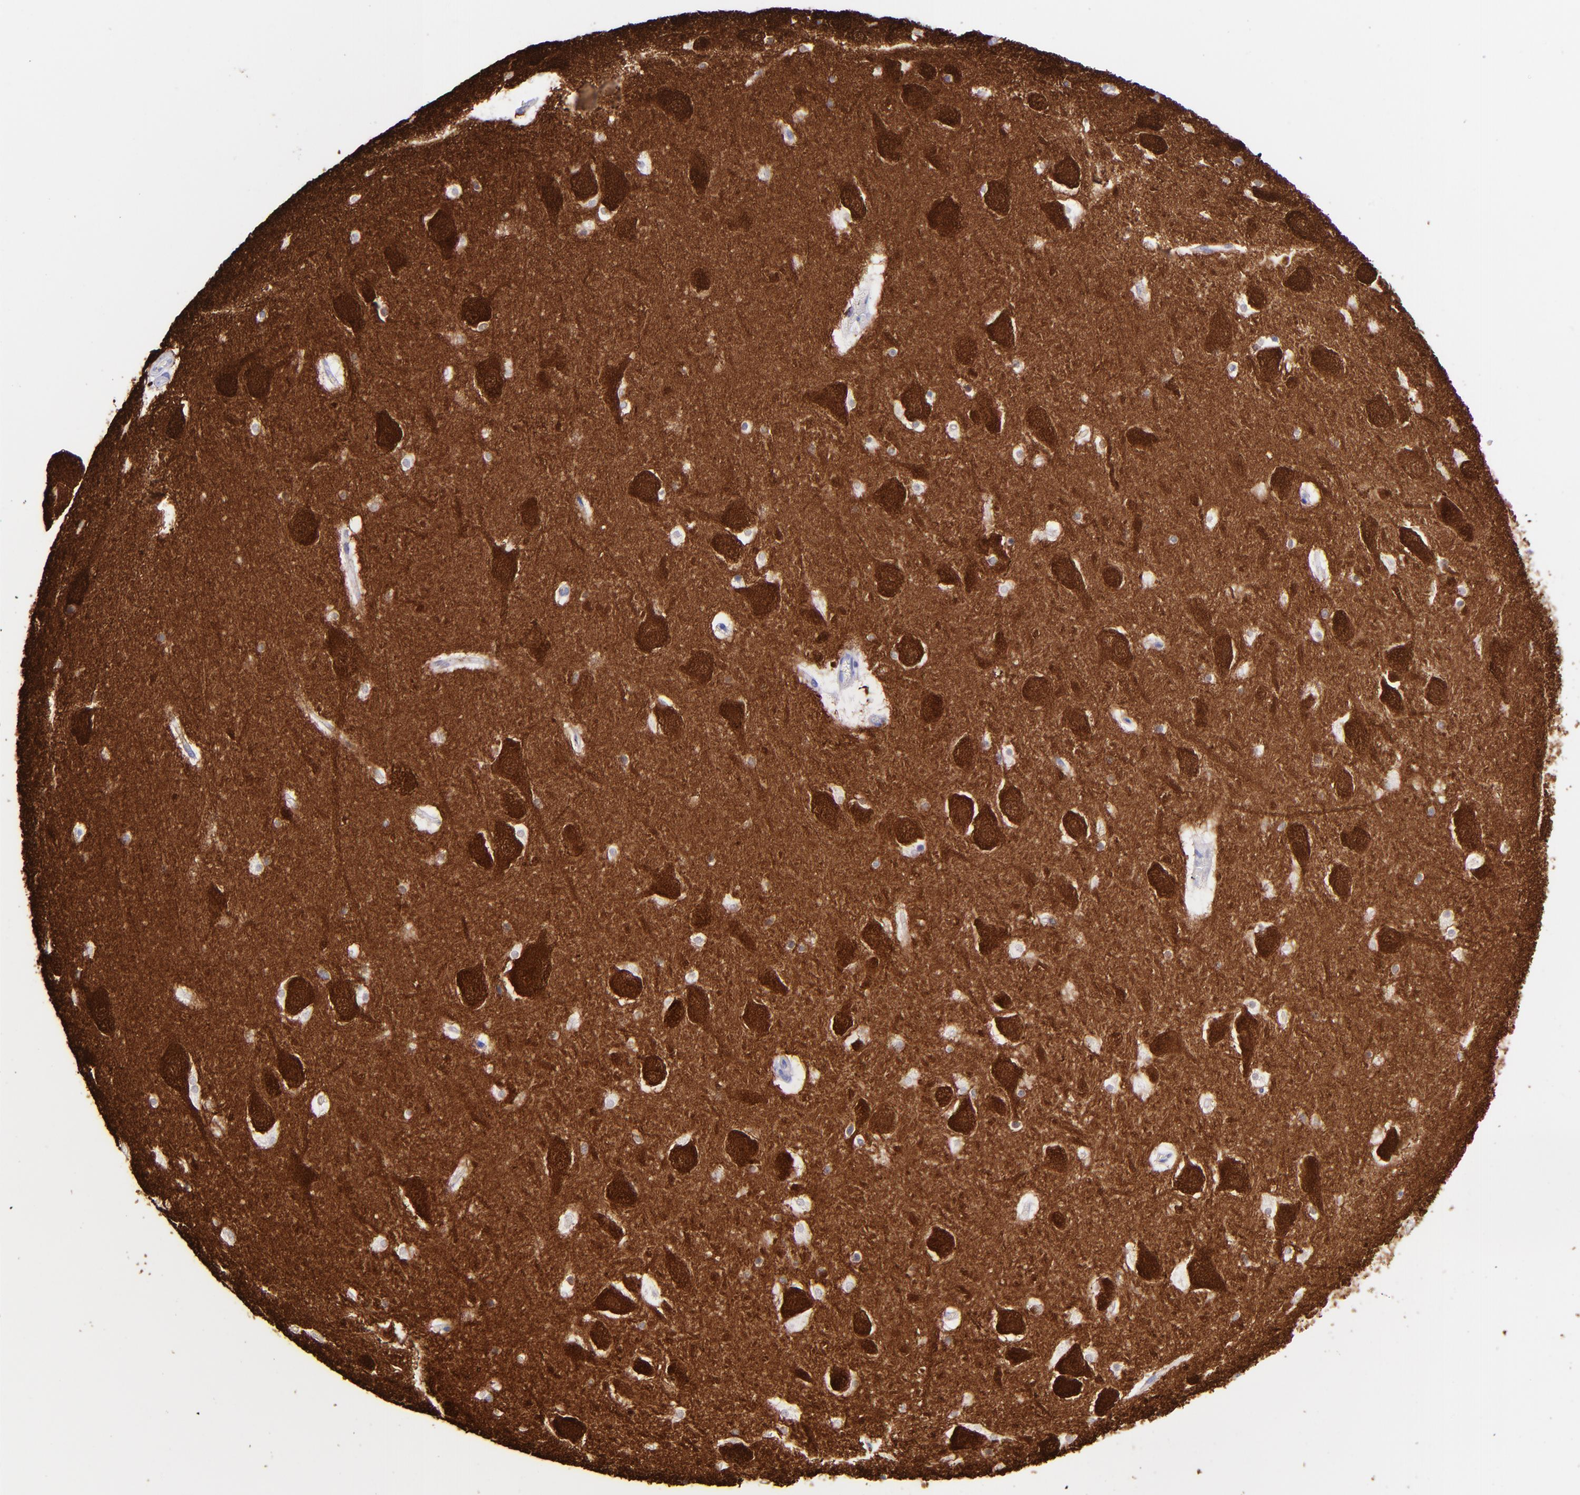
{"staining": {"intensity": "negative", "quantity": "none", "location": "none"}, "tissue": "hippocampus", "cell_type": "Glial cells", "image_type": "normal", "snomed": [{"axis": "morphology", "description": "Normal tissue, NOS"}, {"axis": "topography", "description": "Hippocampus"}], "caption": "Hippocampus was stained to show a protein in brown. There is no significant expression in glial cells. Brightfield microscopy of IHC stained with DAB (brown) and hematoxylin (blue), captured at high magnification.", "gene": "UCHL1", "patient": {"sex": "male", "age": 45}}